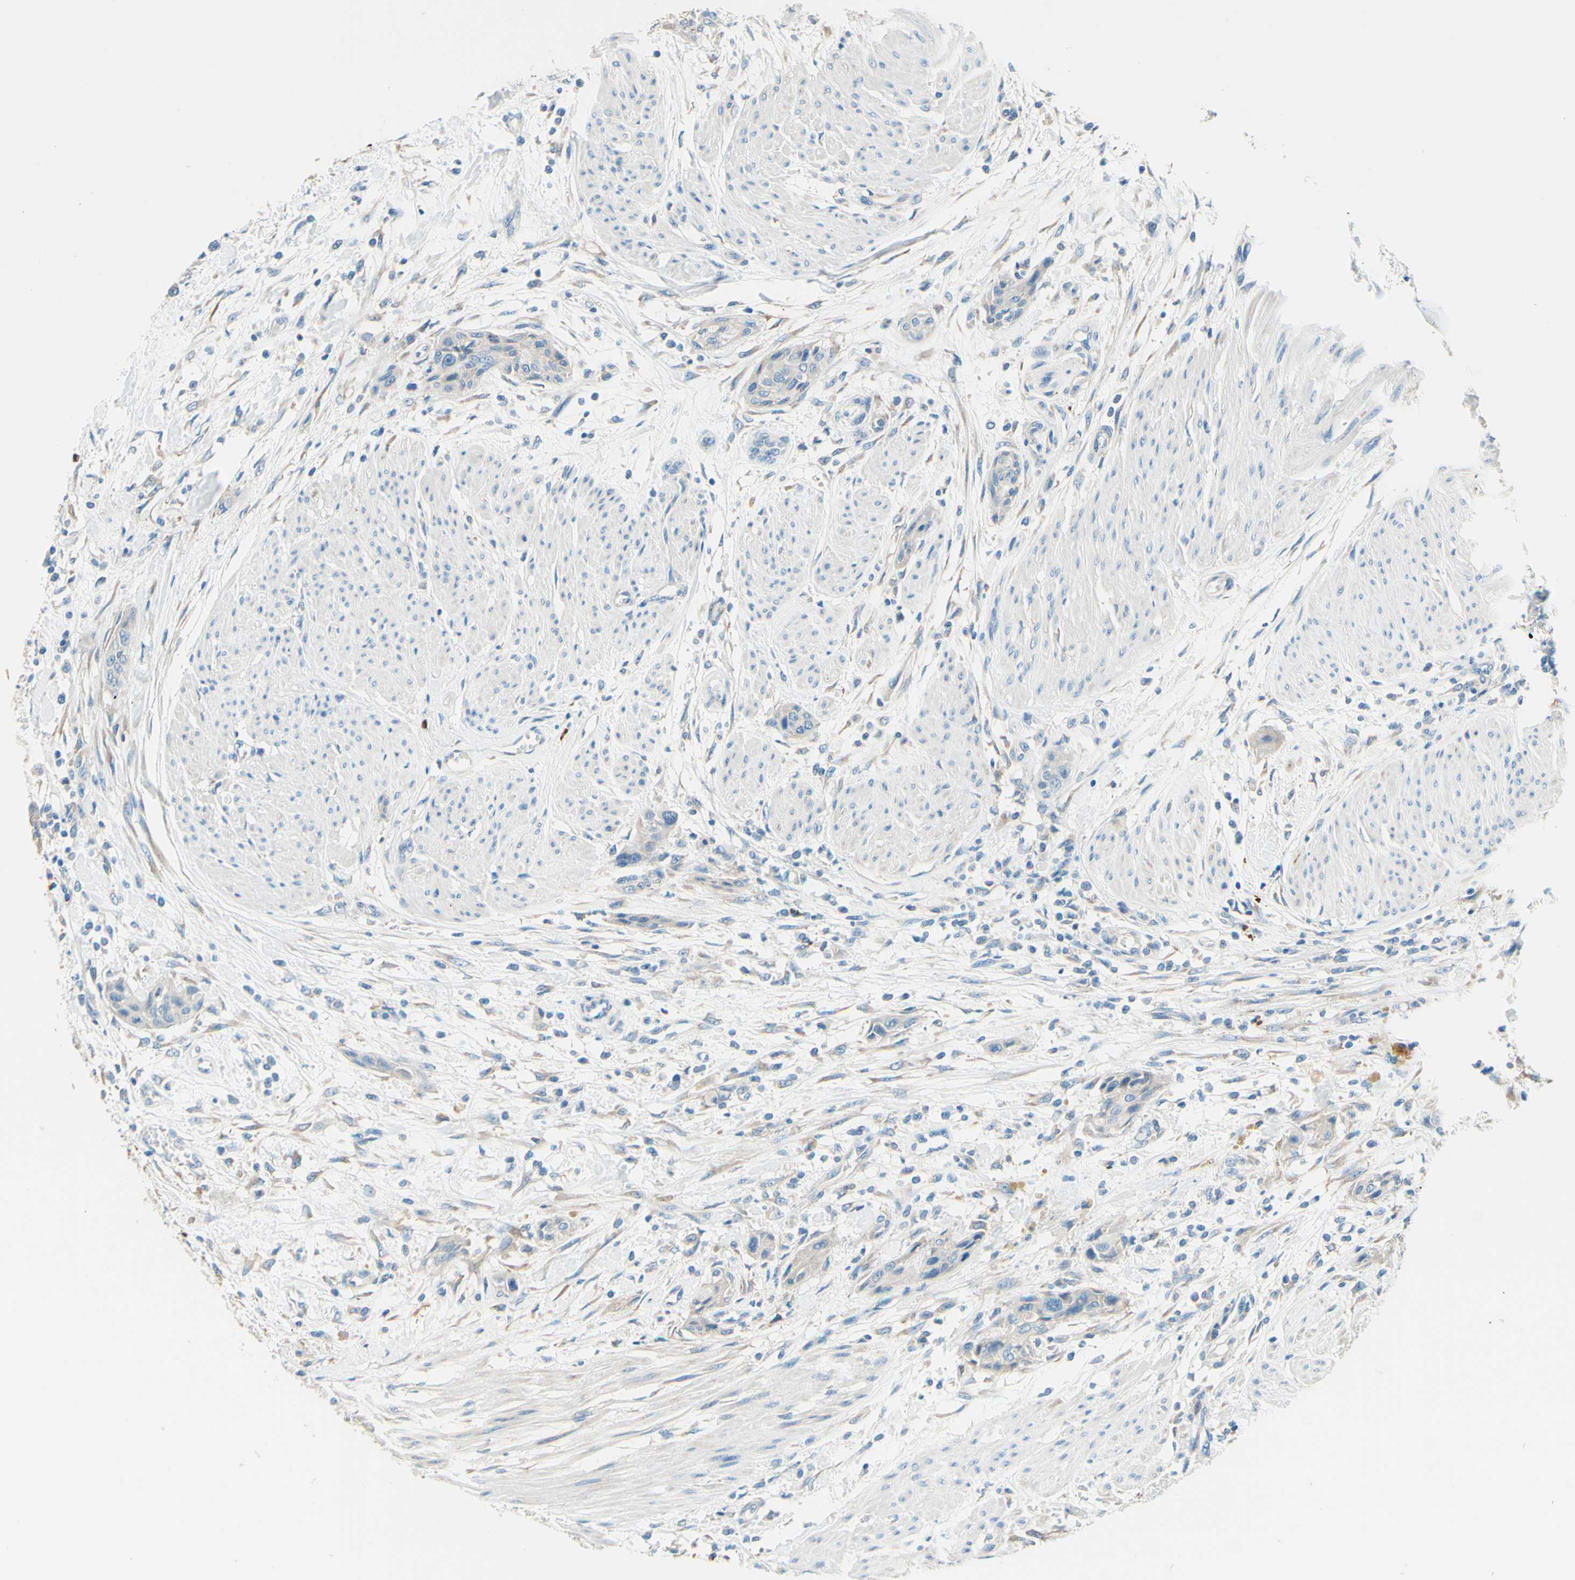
{"staining": {"intensity": "negative", "quantity": "none", "location": "none"}, "tissue": "urothelial cancer", "cell_type": "Tumor cells", "image_type": "cancer", "snomed": [{"axis": "morphology", "description": "Urothelial carcinoma, High grade"}, {"axis": "topography", "description": "Urinary bladder"}], "caption": "There is no significant expression in tumor cells of high-grade urothelial carcinoma.", "gene": "PASD1", "patient": {"sex": "male", "age": 35}}